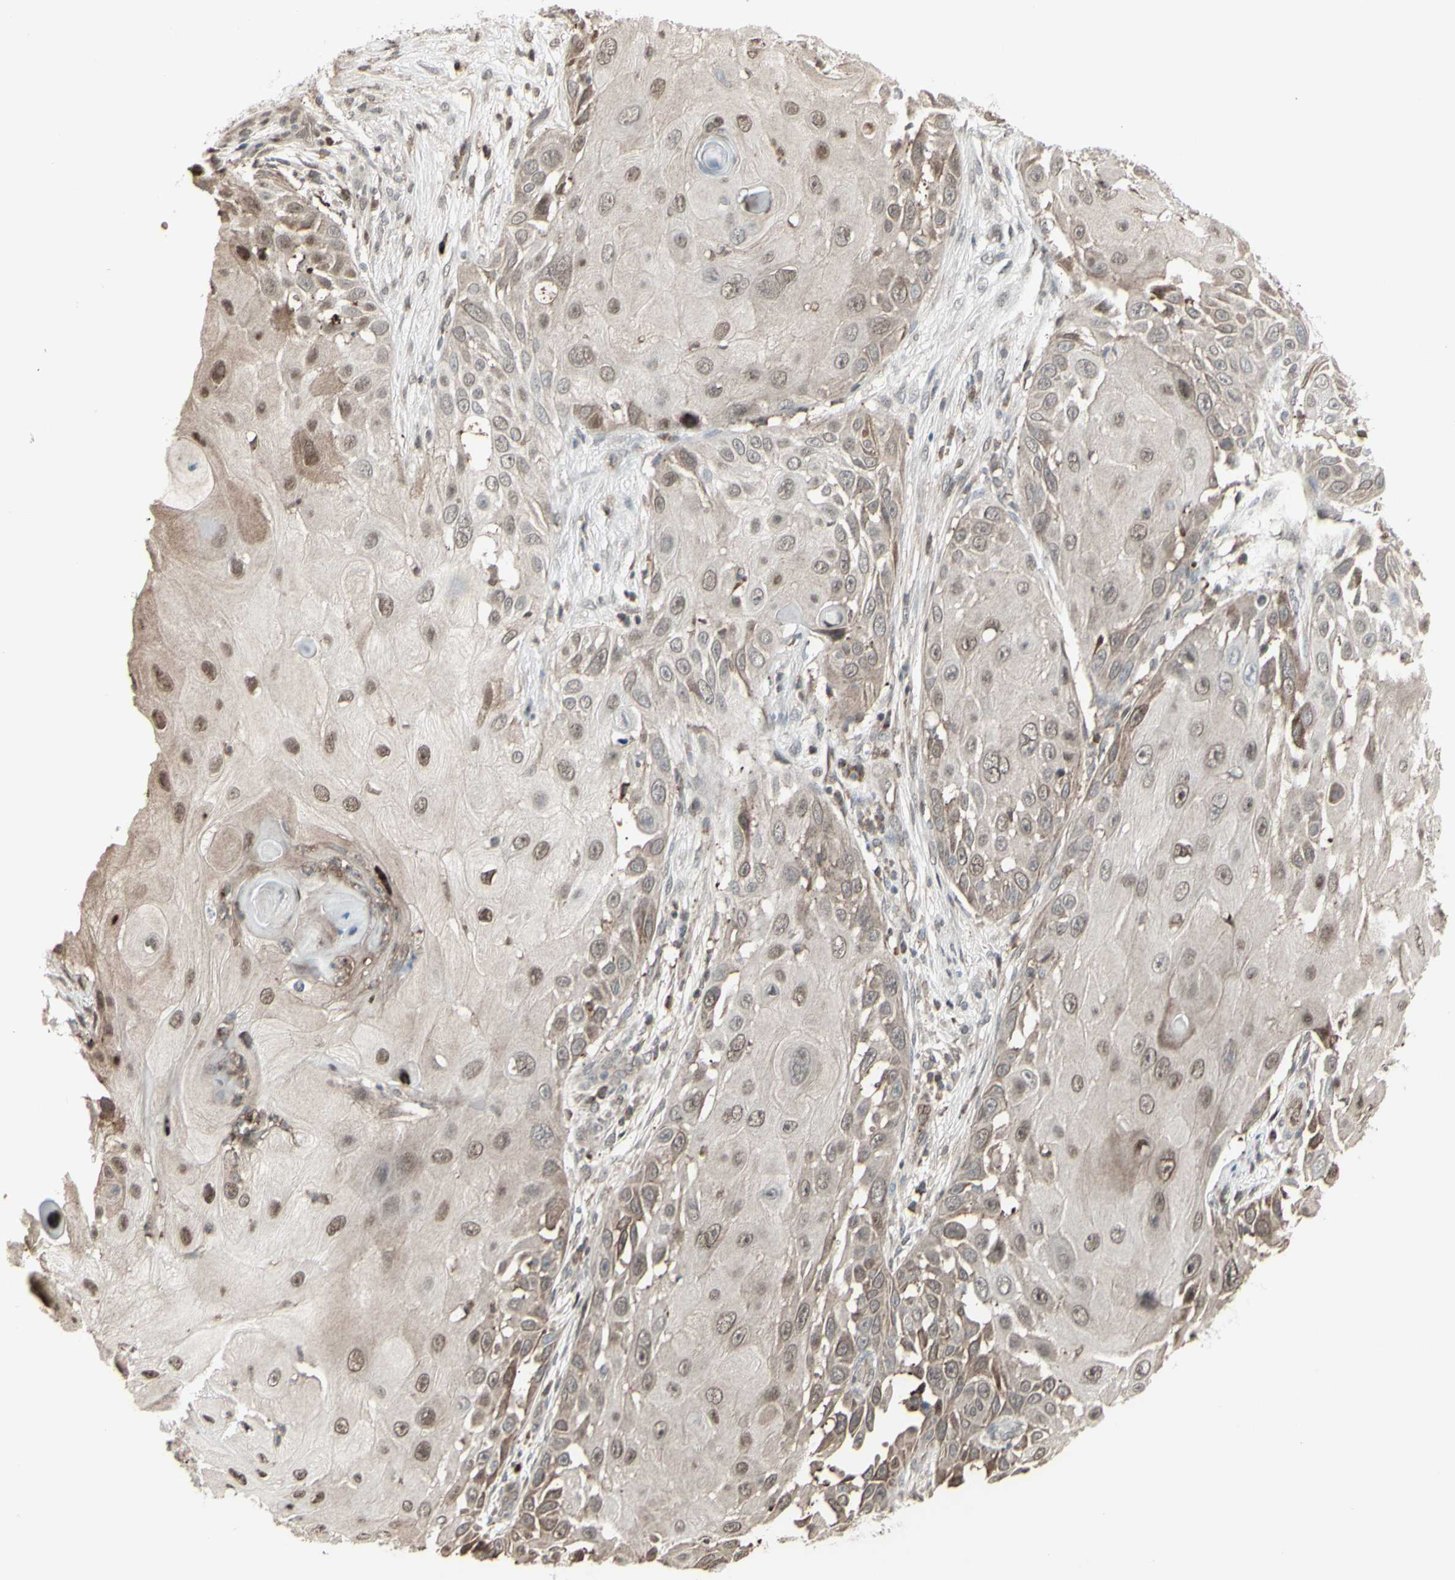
{"staining": {"intensity": "weak", "quantity": "25%-75%", "location": "nuclear"}, "tissue": "skin cancer", "cell_type": "Tumor cells", "image_type": "cancer", "snomed": [{"axis": "morphology", "description": "Squamous cell carcinoma, NOS"}, {"axis": "topography", "description": "Skin"}], "caption": "Squamous cell carcinoma (skin) was stained to show a protein in brown. There is low levels of weak nuclear staining in approximately 25%-75% of tumor cells.", "gene": "CD33", "patient": {"sex": "female", "age": 44}}